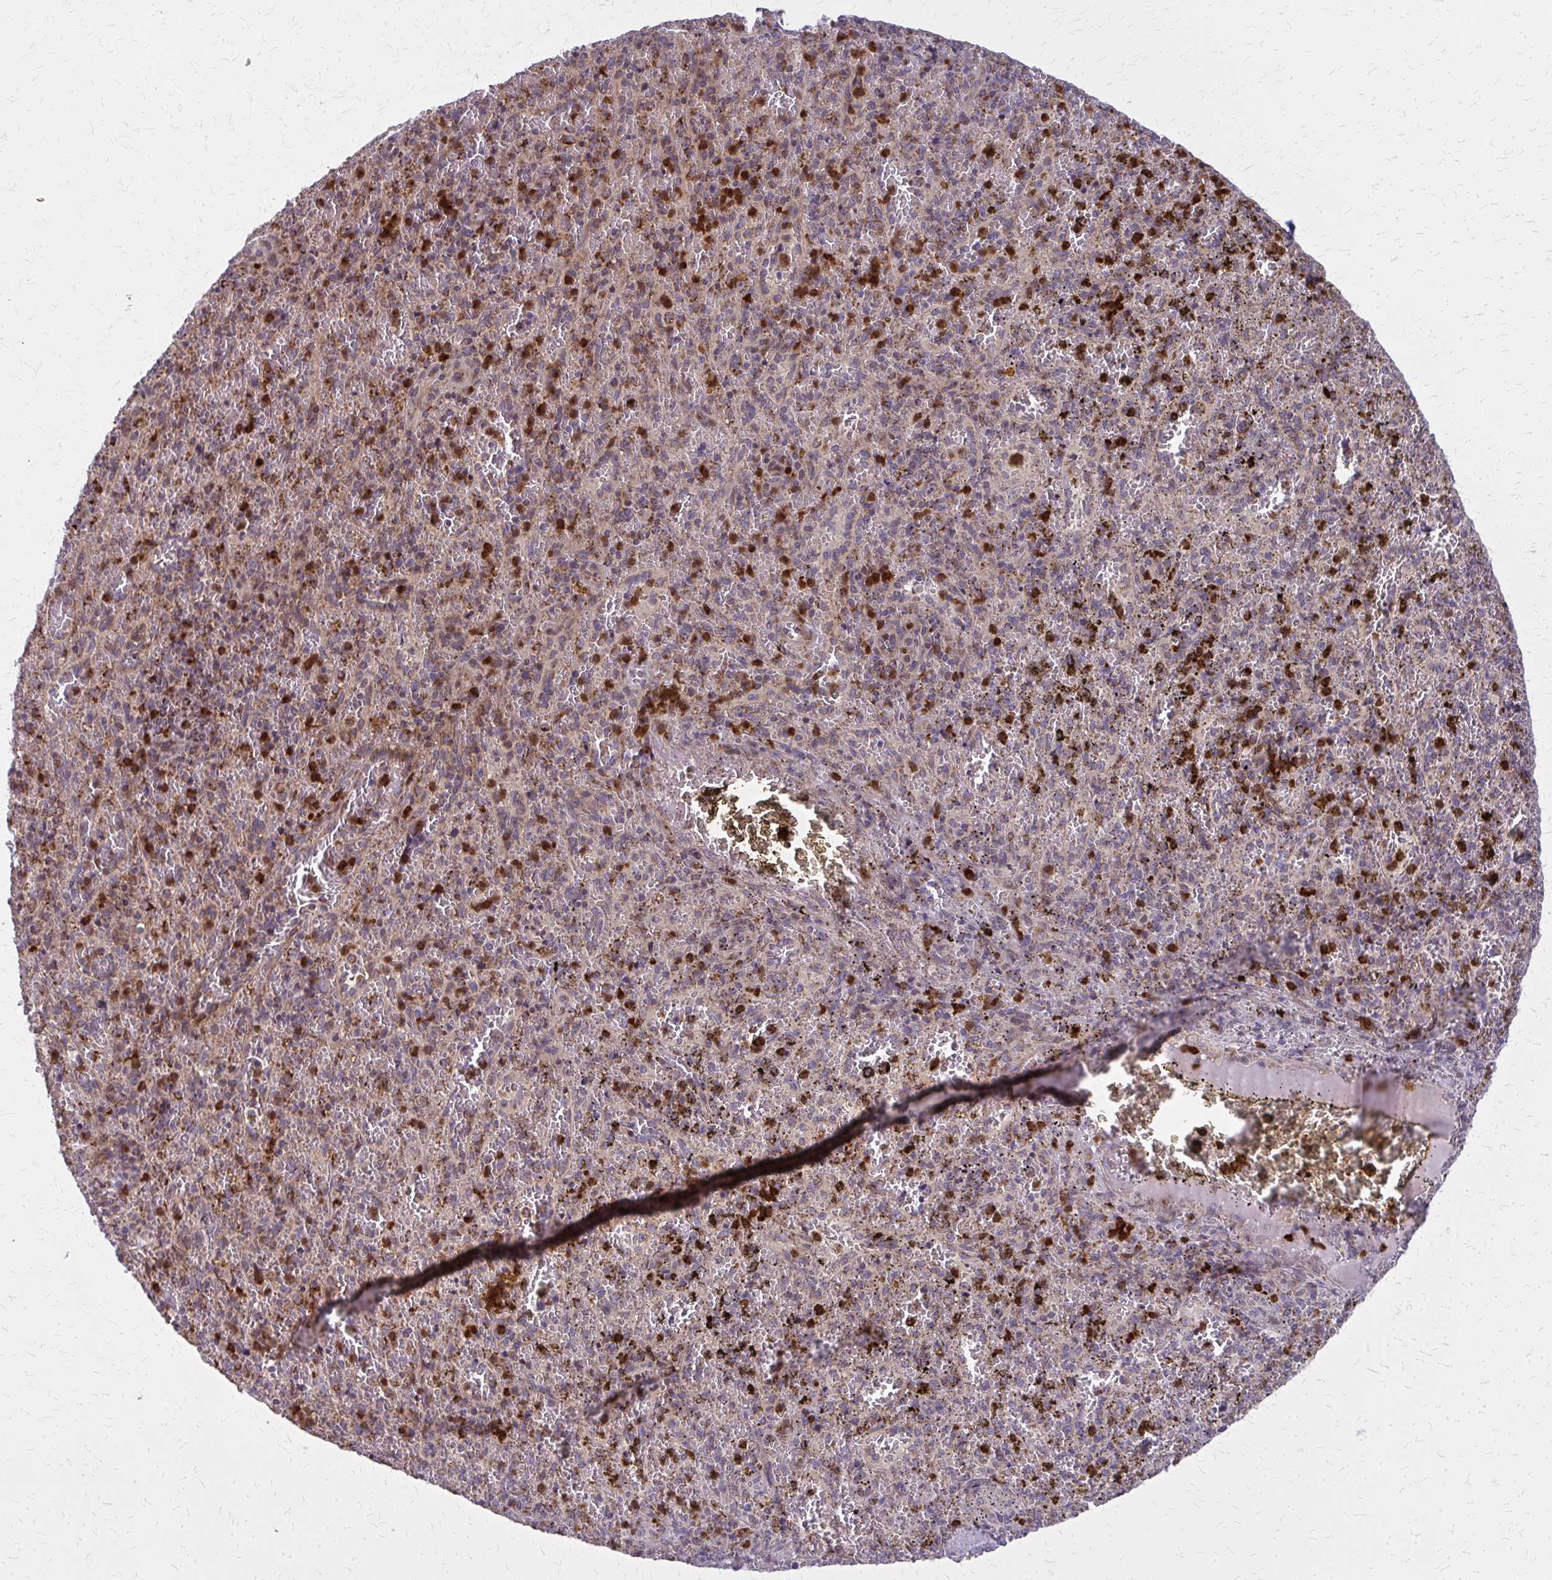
{"staining": {"intensity": "strong", "quantity": "<25%", "location": "cytoplasmic/membranous"}, "tissue": "spleen", "cell_type": "Cells in red pulp", "image_type": "normal", "snomed": [{"axis": "morphology", "description": "Normal tissue, NOS"}, {"axis": "topography", "description": "Spleen"}], "caption": "Unremarkable spleen shows strong cytoplasmic/membranous positivity in about <25% of cells in red pulp.", "gene": "MCCC1", "patient": {"sex": "female", "age": 50}}